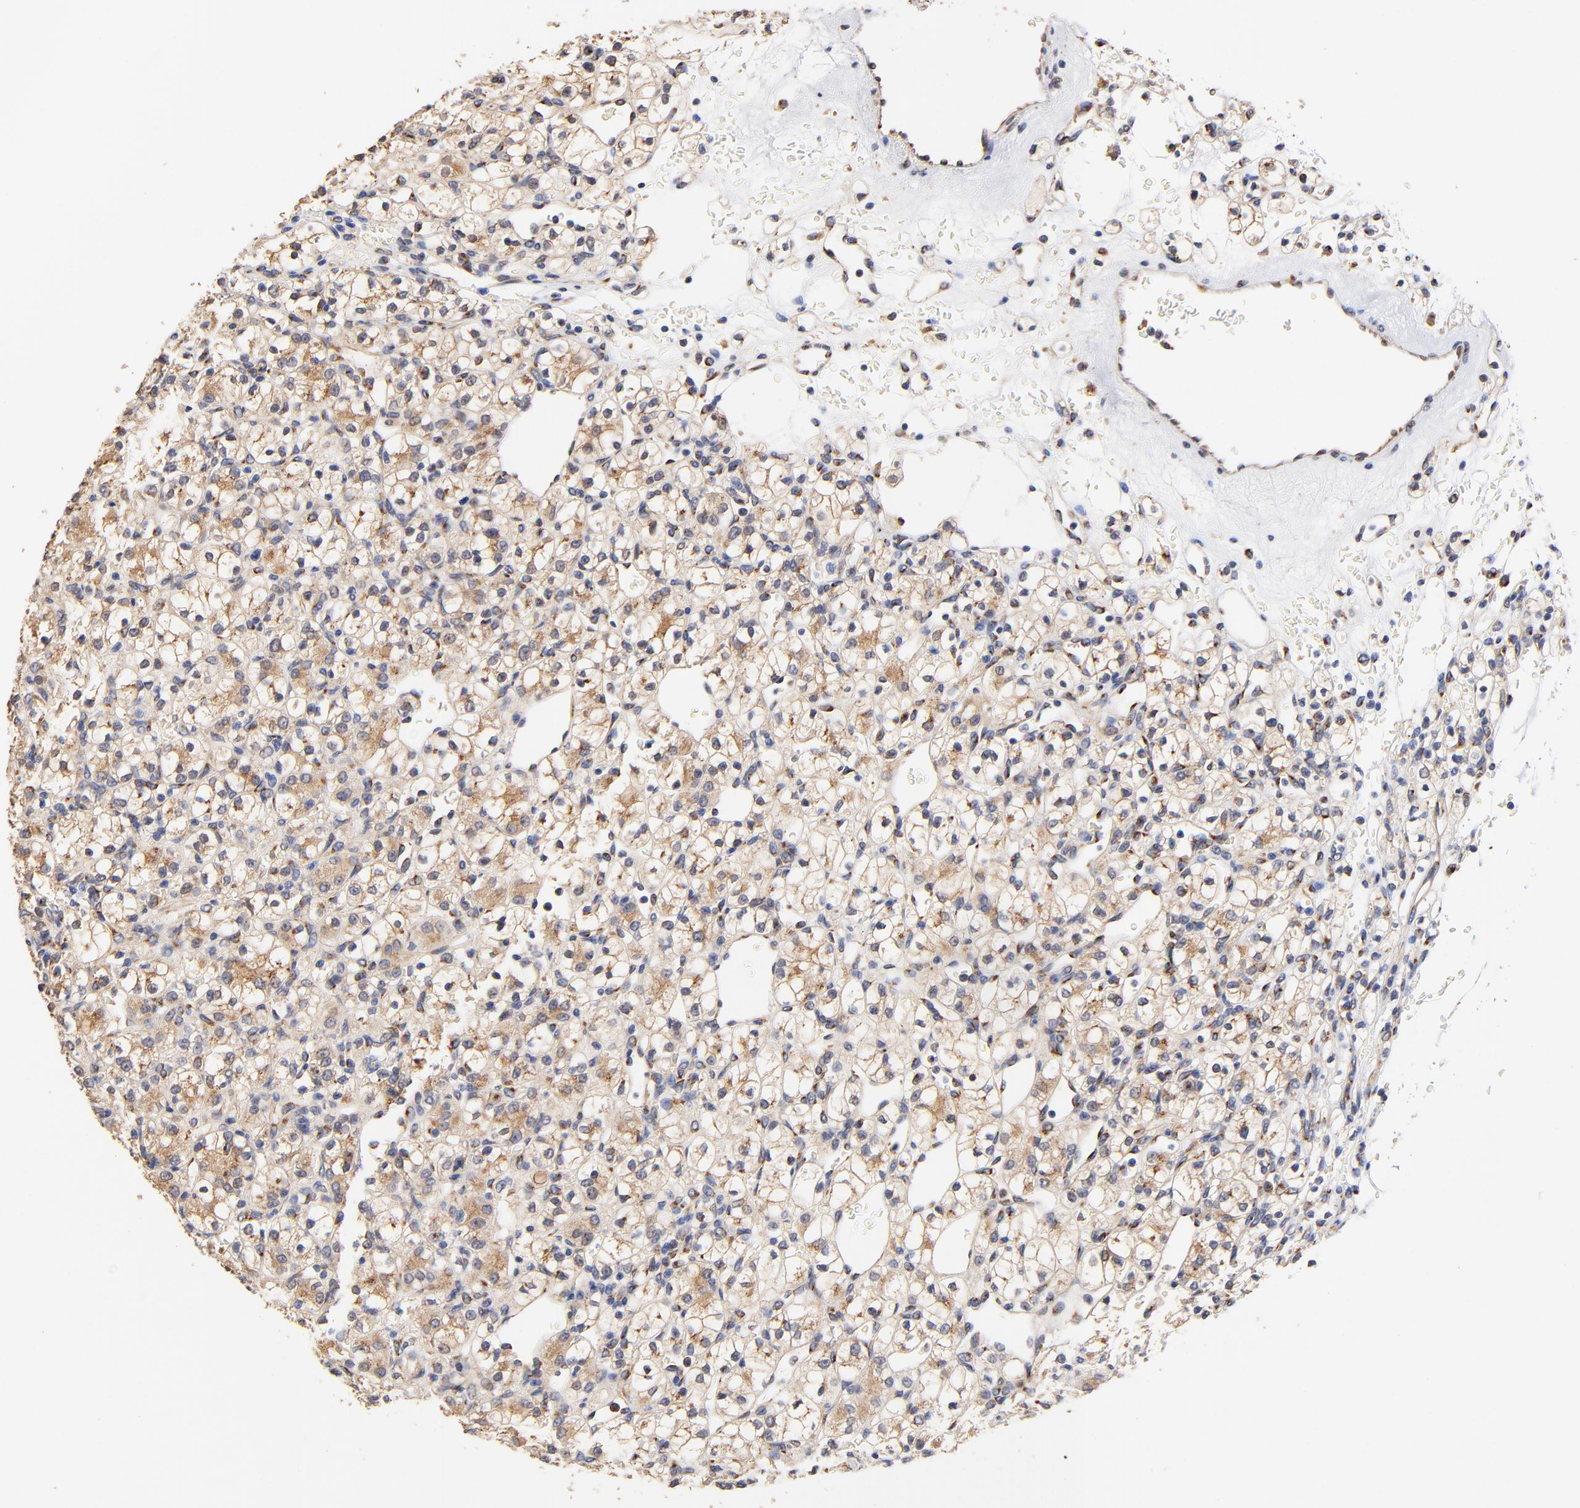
{"staining": {"intensity": "weak", "quantity": "<25%", "location": "cytoplasmic/membranous"}, "tissue": "renal cancer", "cell_type": "Tumor cells", "image_type": "cancer", "snomed": [{"axis": "morphology", "description": "Adenocarcinoma, NOS"}, {"axis": "topography", "description": "Kidney"}], "caption": "Renal cancer was stained to show a protein in brown. There is no significant staining in tumor cells.", "gene": "FMNL3", "patient": {"sex": "female", "age": 62}}